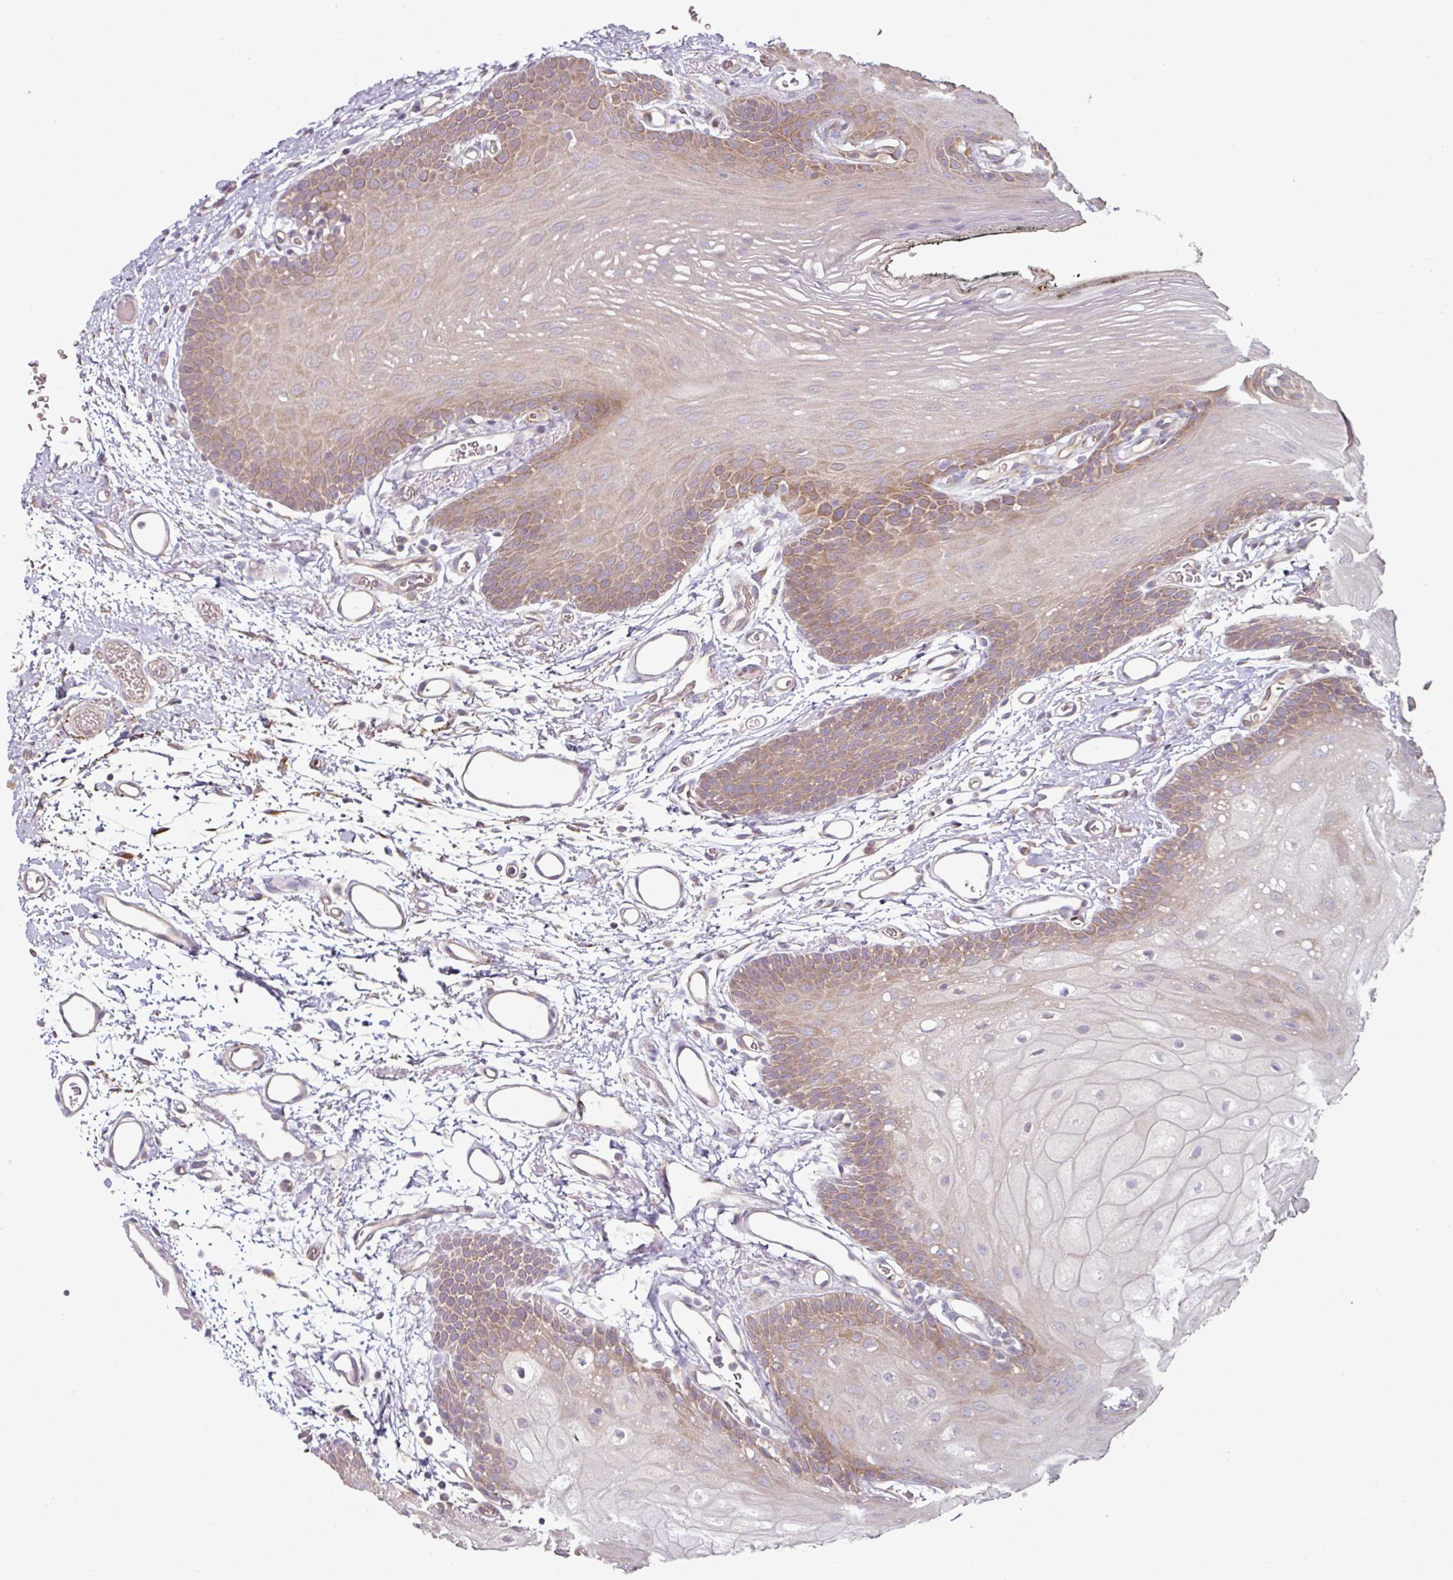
{"staining": {"intensity": "moderate", "quantity": "25%-75%", "location": "cytoplasmic/membranous"}, "tissue": "oral mucosa", "cell_type": "Squamous epithelial cells", "image_type": "normal", "snomed": [{"axis": "morphology", "description": "Normal tissue, NOS"}, {"axis": "morphology", "description": "Squamous cell carcinoma, NOS"}, {"axis": "topography", "description": "Oral tissue"}, {"axis": "topography", "description": "Head-Neck"}], "caption": "Protein analysis of normal oral mucosa displays moderate cytoplasmic/membranous expression in about 25%-75% of squamous epithelial cells. (Stains: DAB (3,3'-diaminobenzidine) in brown, nuclei in blue, Microscopy: brightfield microscopy at high magnification).", "gene": "C19orf33", "patient": {"sex": "female", "age": 81}}